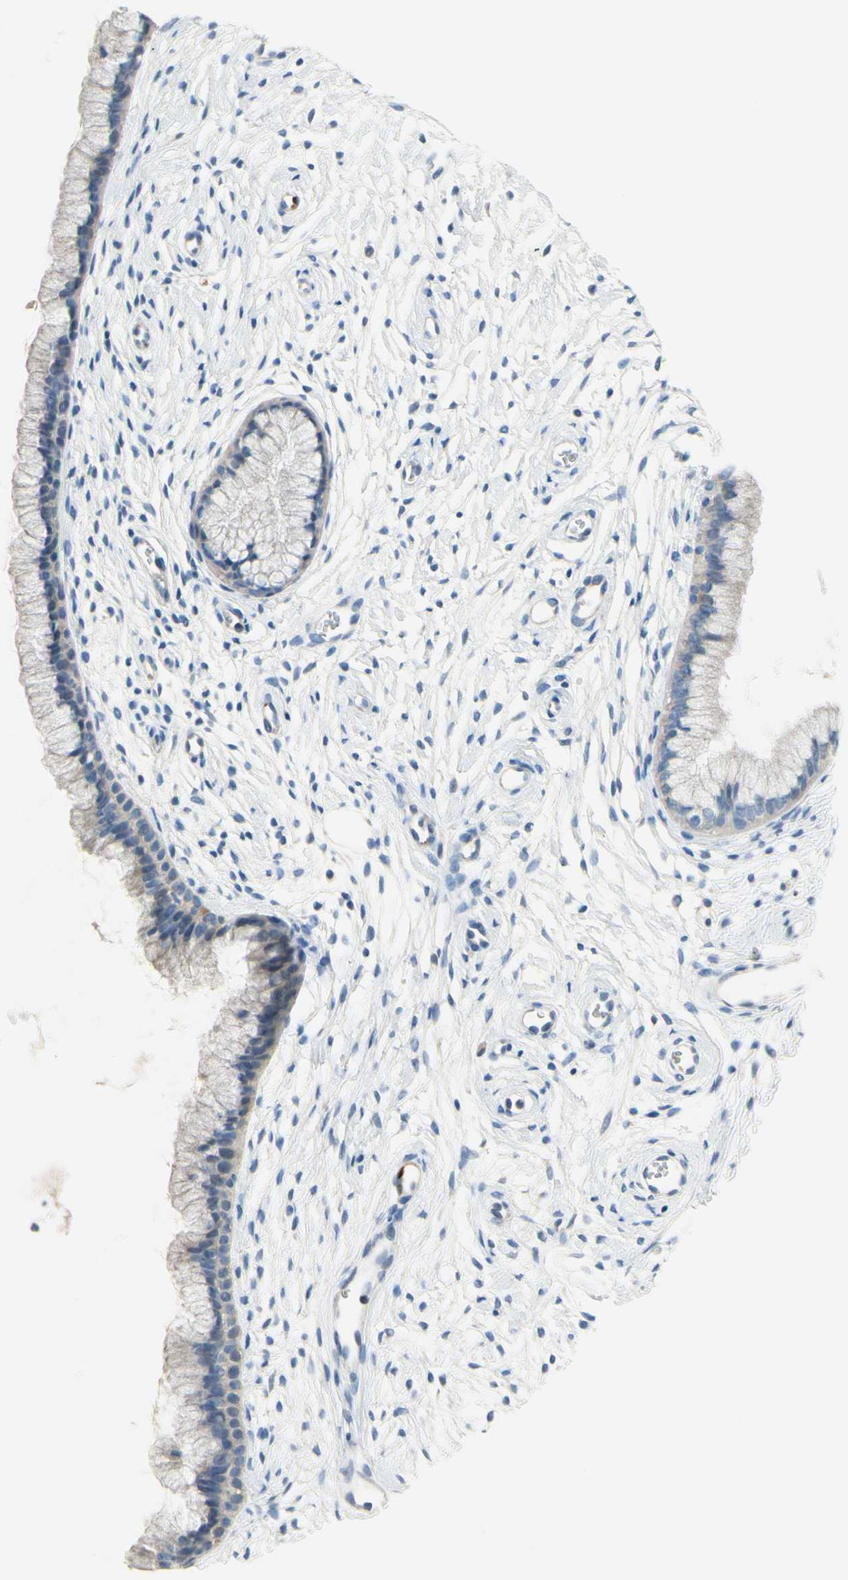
{"staining": {"intensity": "weak", "quantity": "<25%", "location": "cytoplasmic/membranous"}, "tissue": "cervix", "cell_type": "Glandular cells", "image_type": "normal", "snomed": [{"axis": "morphology", "description": "Normal tissue, NOS"}, {"axis": "topography", "description": "Cervix"}], "caption": "This is a micrograph of immunohistochemistry staining of normal cervix, which shows no expression in glandular cells.", "gene": "CKAP2", "patient": {"sex": "female", "age": 39}}